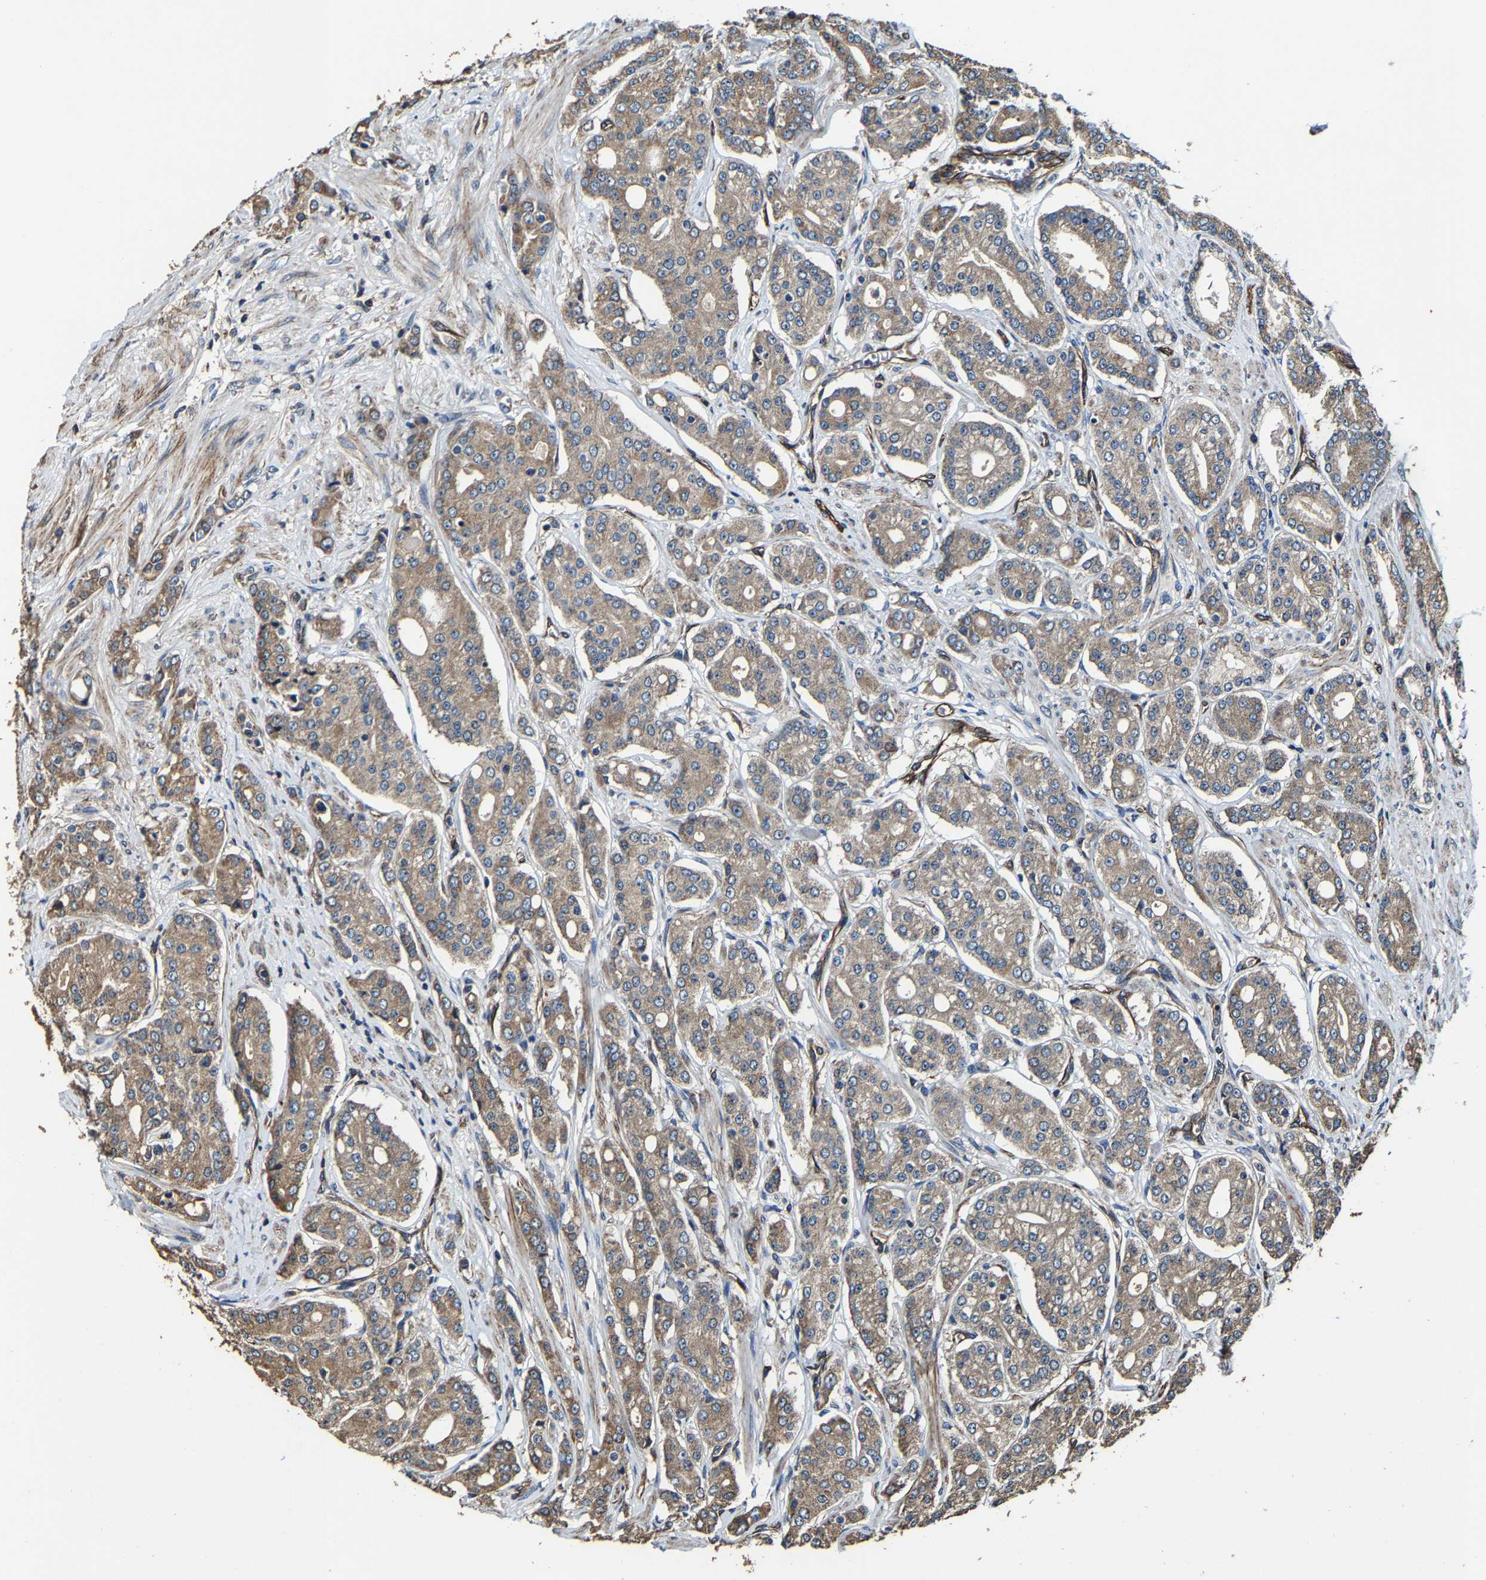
{"staining": {"intensity": "moderate", "quantity": ">75%", "location": "cytoplasmic/membranous"}, "tissue": "prostate cancer", "cell_type": "Tumor cells", "image_type": "cancer", "snomed": [{"axis": "morphology", "description": "Adenocarcinoma, High grade"}, {"axis": "topography", "description": "Prostate"}], "caption": "The photomicrograph displays a brown stain indicating the presence of a protein in the cytoplasmic/membranous of tumor cells in prostate cancer (high-grade adenocarcinoma).", "gene": "GFRA3", "patient": {"sex": "male", "age": 71}}